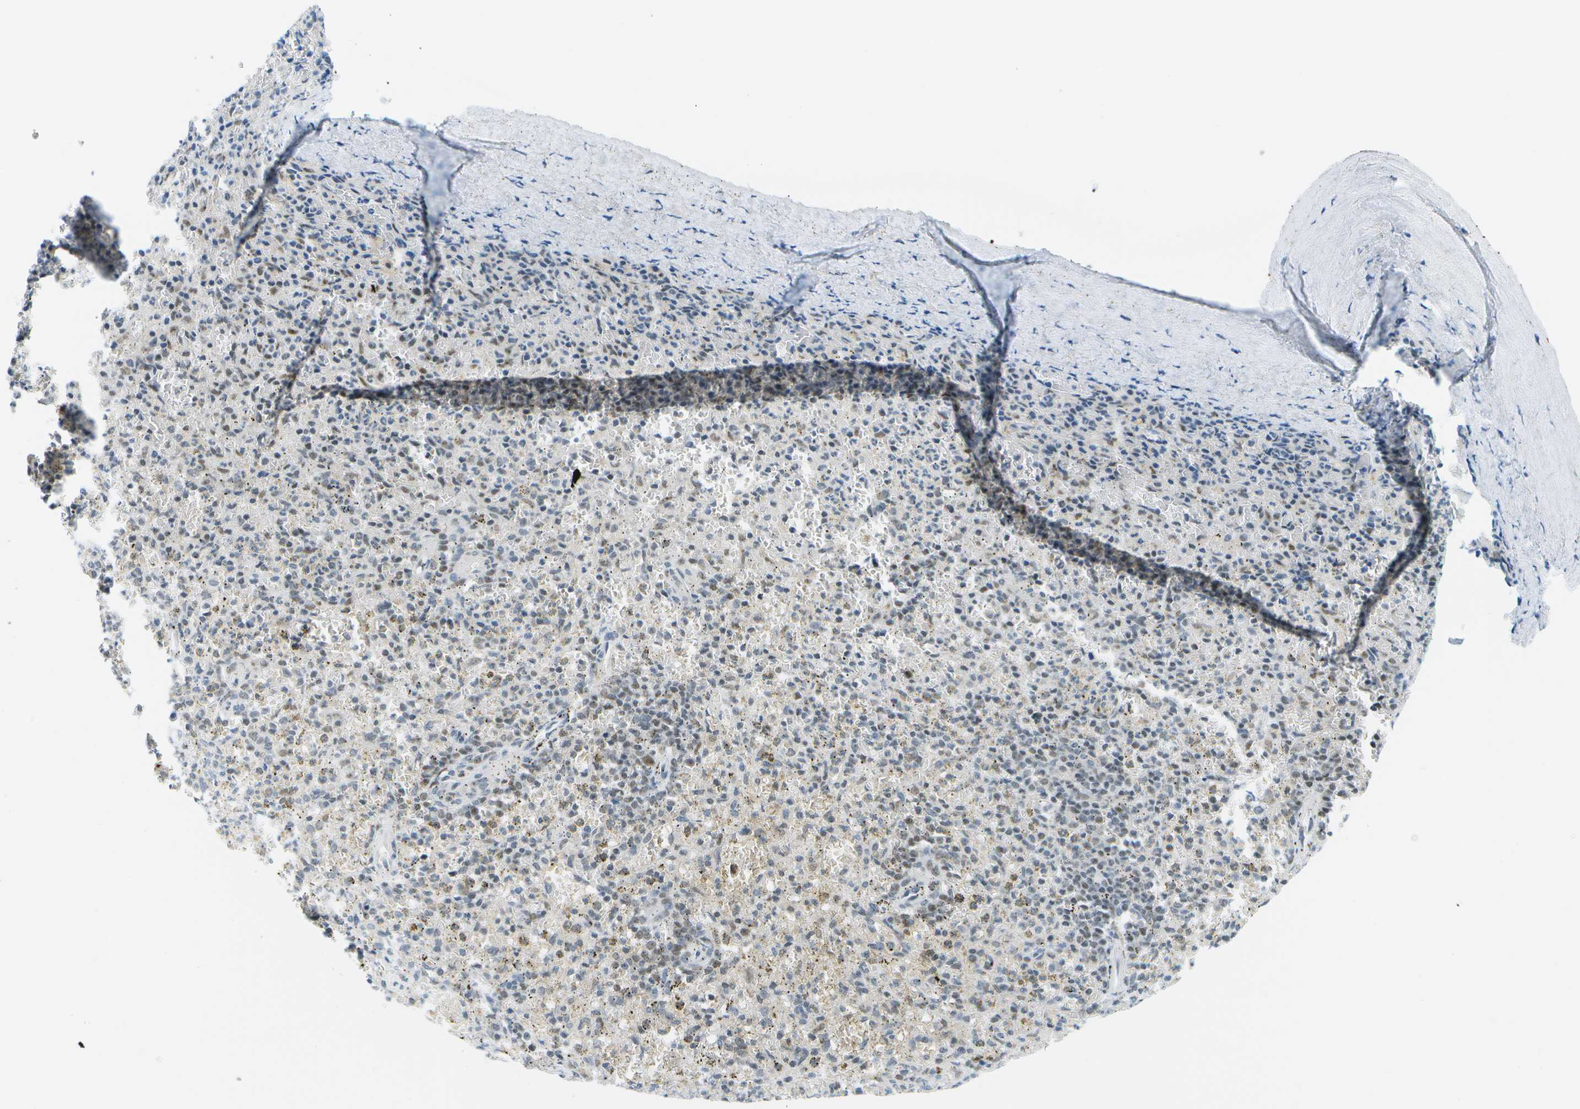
{"staining": {"intensity": "weak", "quantity": "<25%", "location": "cytoplasmic/membranous"}, "tissue": "spleen", "cell_type": "Cells in red pulp", "image_type": "normal", "snomed": [{"axis": "morphology", "description": "Normal tissue, NOS"}, {"axis": "topography", "description": "Spleen"}], "caption": "Protein analysis of benign spleen demonstrates no significant positivity in cells in red pulp.", "gene": "PITHD1", "patient": {"sex": "male", "age": 72}}